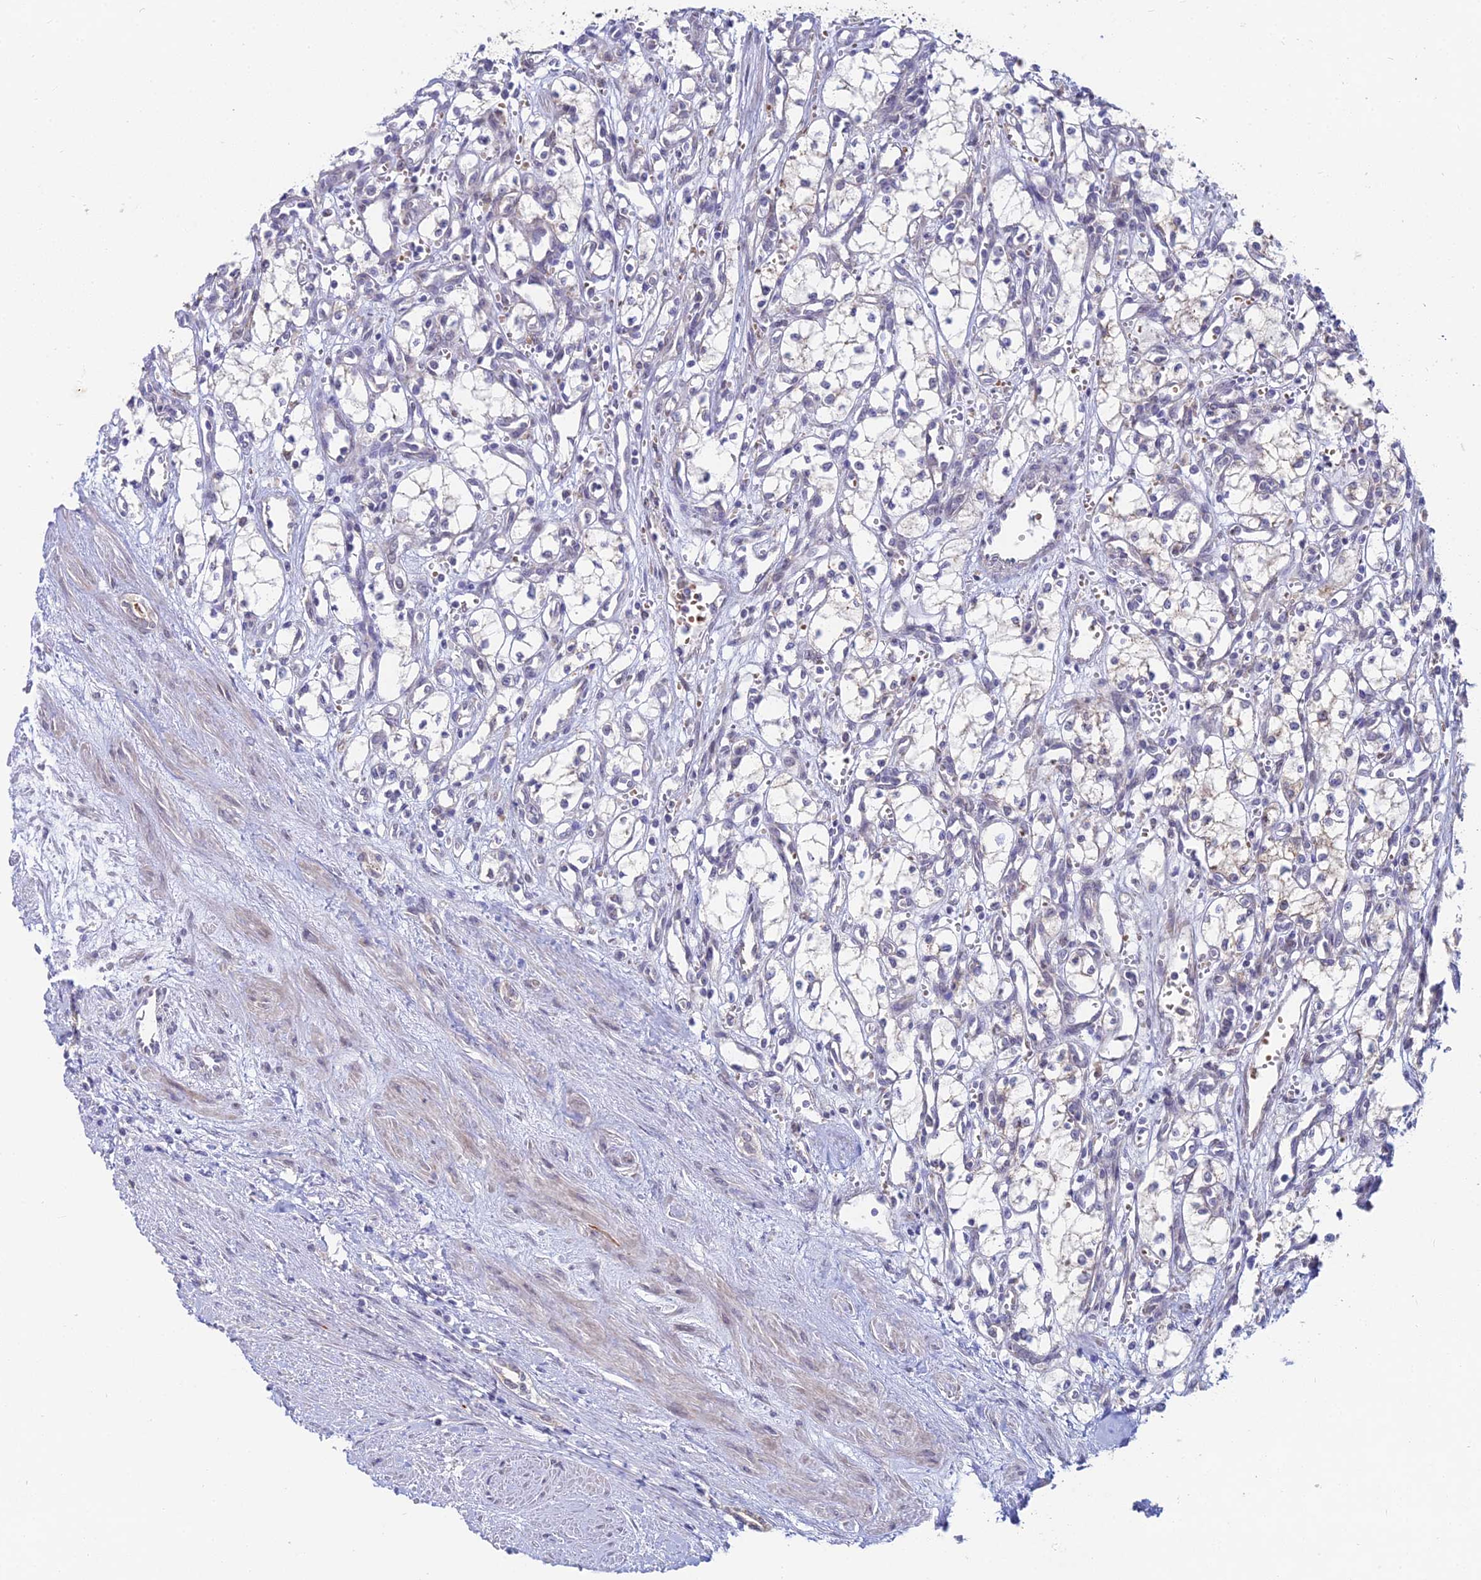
{"staining": {"intensity": "negative", "quantity": "none", "location": "none"}, "tissue": "renal cancer", "cell_type": "Tumor cells", "image_type": "cancer", "snomed": [{"axis": "morphology", "description": "Adenocarcinoma, NOS"}, {"axis": "topography", "description": "Kidney"}], "caption": "DAB immunohistochemical staining of human renal cancer reveals no significant expression in tumor cells.", "gene": "WDR43", "patient": {"sex": "male", "age": 59}}